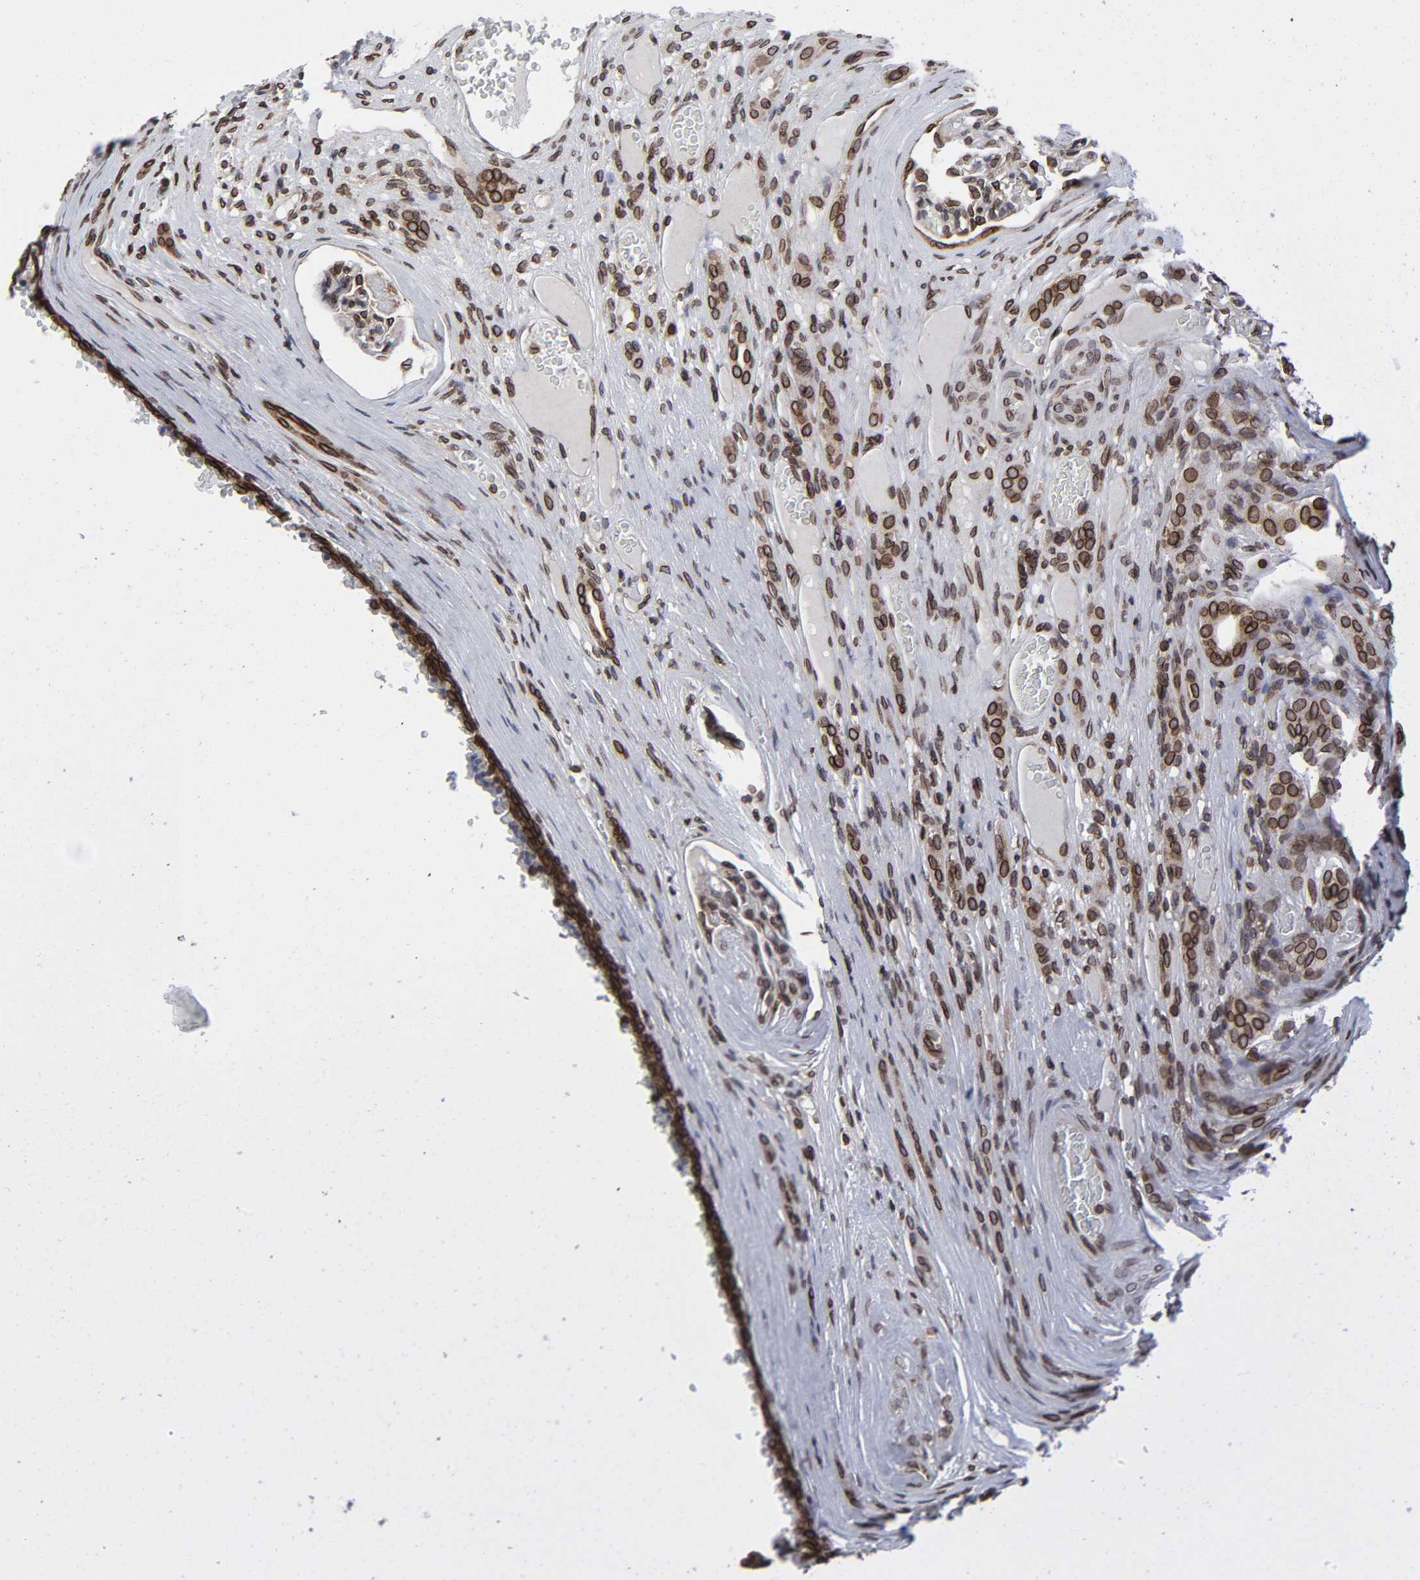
{"staining": {"intensity": "strong", "quantity": "25%-75%", "location": "cytoplasmic/membranous,nuclear"}, "tissue": "renal cancer", "cell_type": "Tumor cells", "image_type": "cancer", "snomed": [{"axis": "morphology", "description": "Neoplasm, malignant, NOS"}, {"axis": "topography", "description": "Kidney"}], "caption": "Immunohistochemical staining of human renal malignant neoplasm shows strong cytoplasmic/membranous and nuclear protein positivity in about 25%-75% of tumor cells.", "gene": "RANGAP1", "patient": {"sex": "male", "age": 28}}